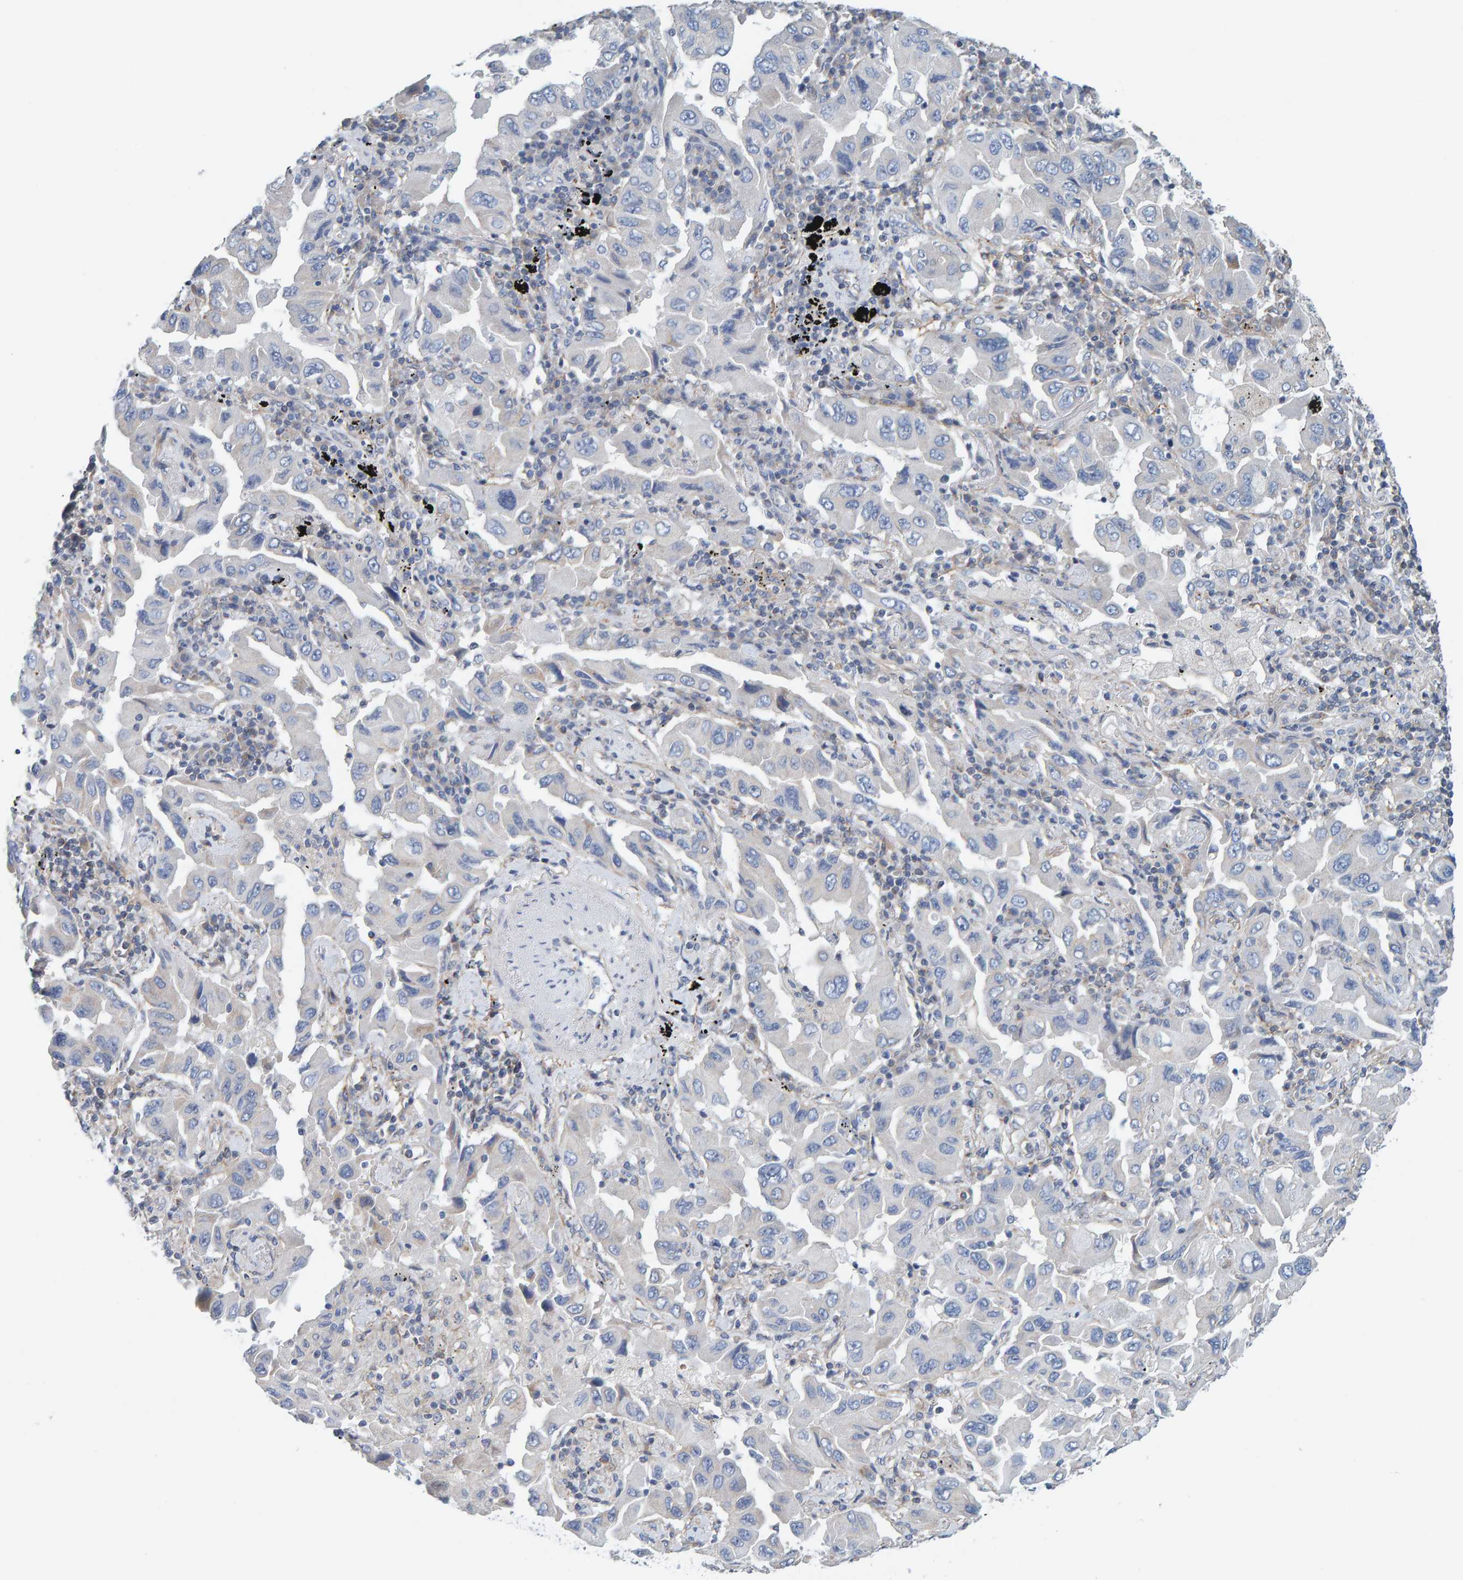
{"staining": {"intensity": "negative", "quantity": "none", "location": "none"}, "tissue": "lung cancer", "cell_type": "Tumor cells", "image_type": "cancer", "snomed": [{"axis": "morphology", "description": "Adenocarcinoma, NOS"}, {"axis": "topography", "description": "Lung"}], "caption": "Immunohistochemistry (IHC) photomicrograph of neoplastic tissue: human lung cancer (adenocarcinoma) stained with DAB (3,3'-diaminobenzidine) shows no significant protein positivity in tumor cells.", "gene": "RGP1", "patient": {"sex": "female", "age": 65}}